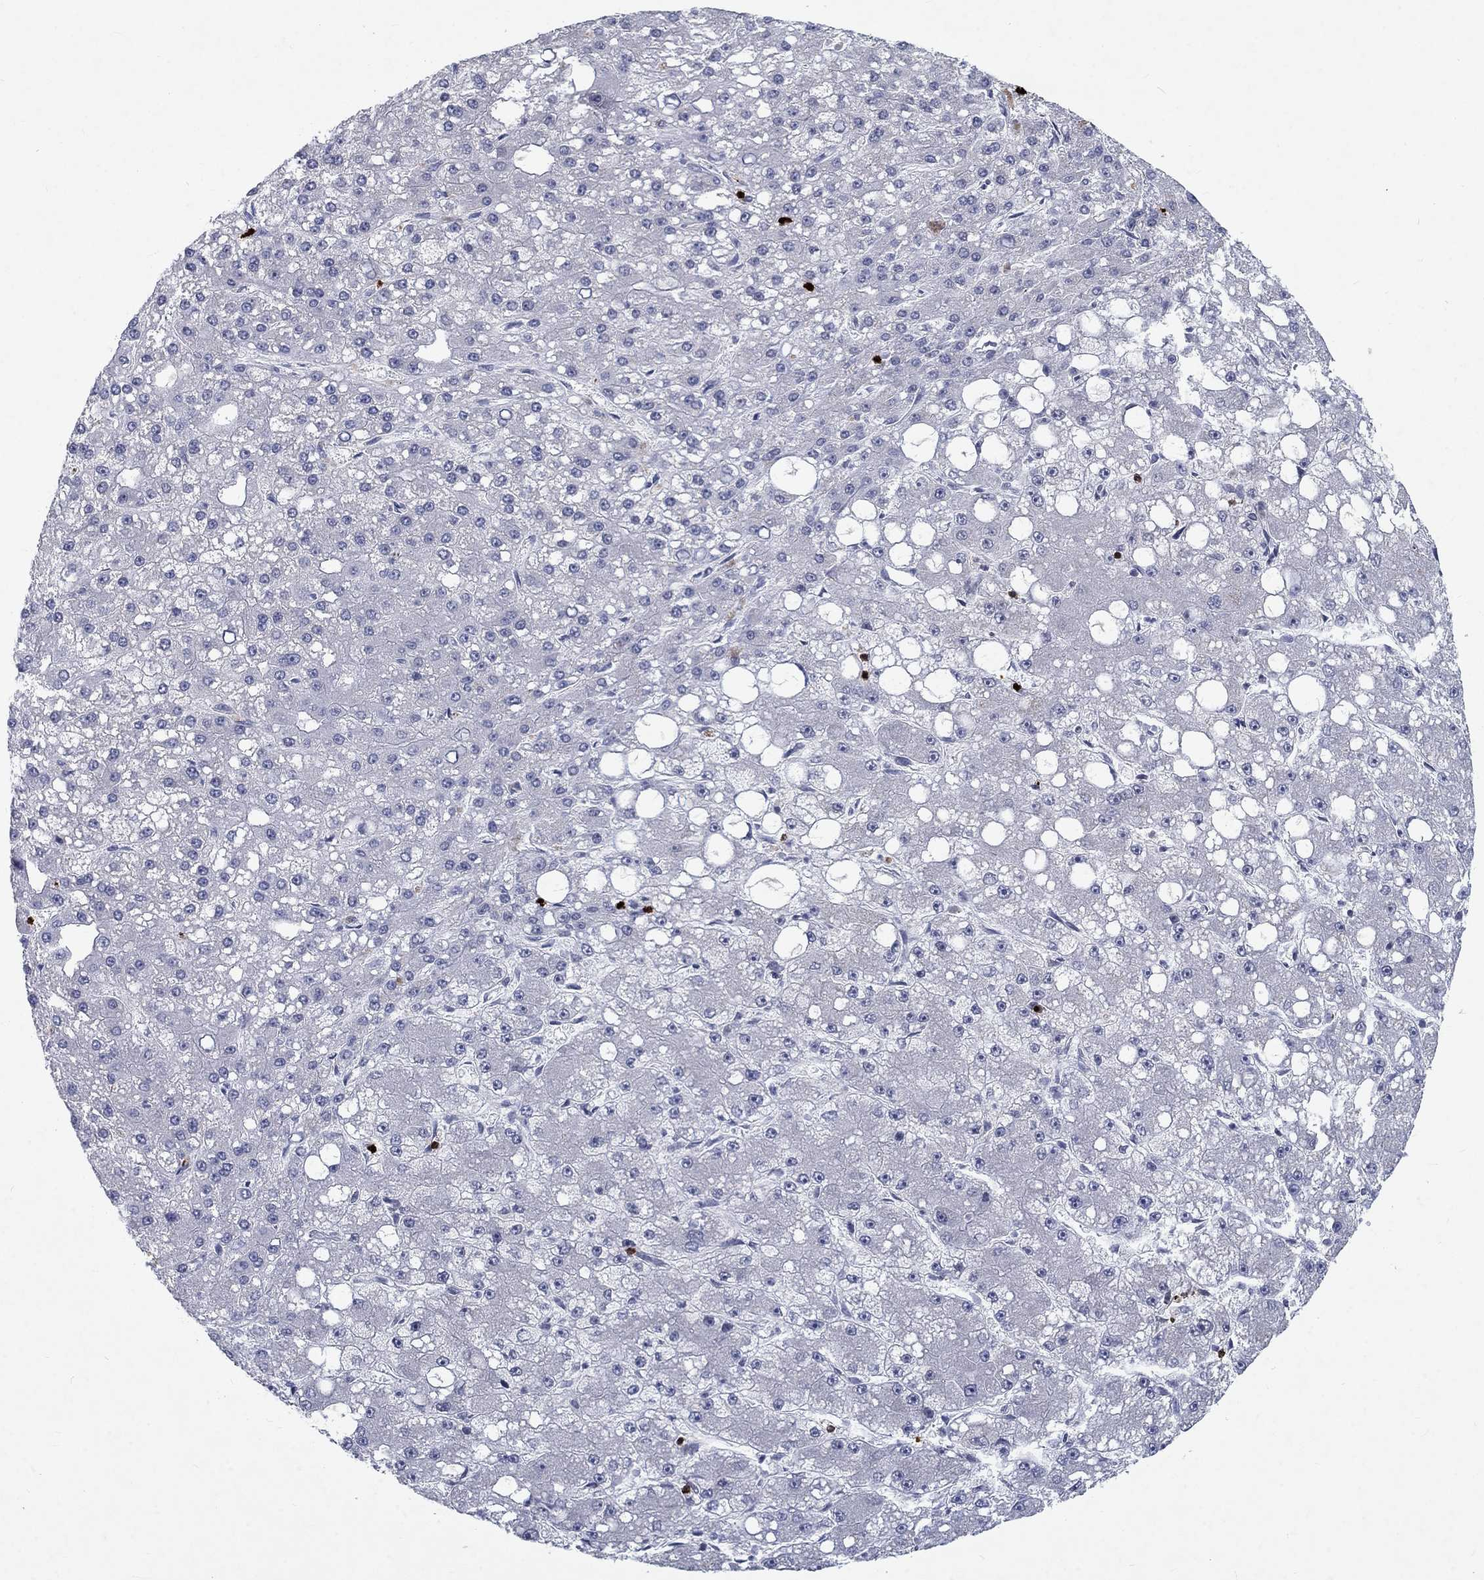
{"staining": {"intensity": "negative", "quantity": "none", "location": "none"}, "tissue": "liver cancer", "cell_type": "Tumor cells", "image_type": "cancer", "snomed": [{"axis": "morphology", "description": "Carcinoma, Hepatocellular, NOS"}, {"axis": "topography", "description": "Liver"}], "caption": "There is no significant expression in tumor cells of liver hepatocellular carcinoma.", "gene": "GZMA", "patient": {"sex": "male", "age": 67}}